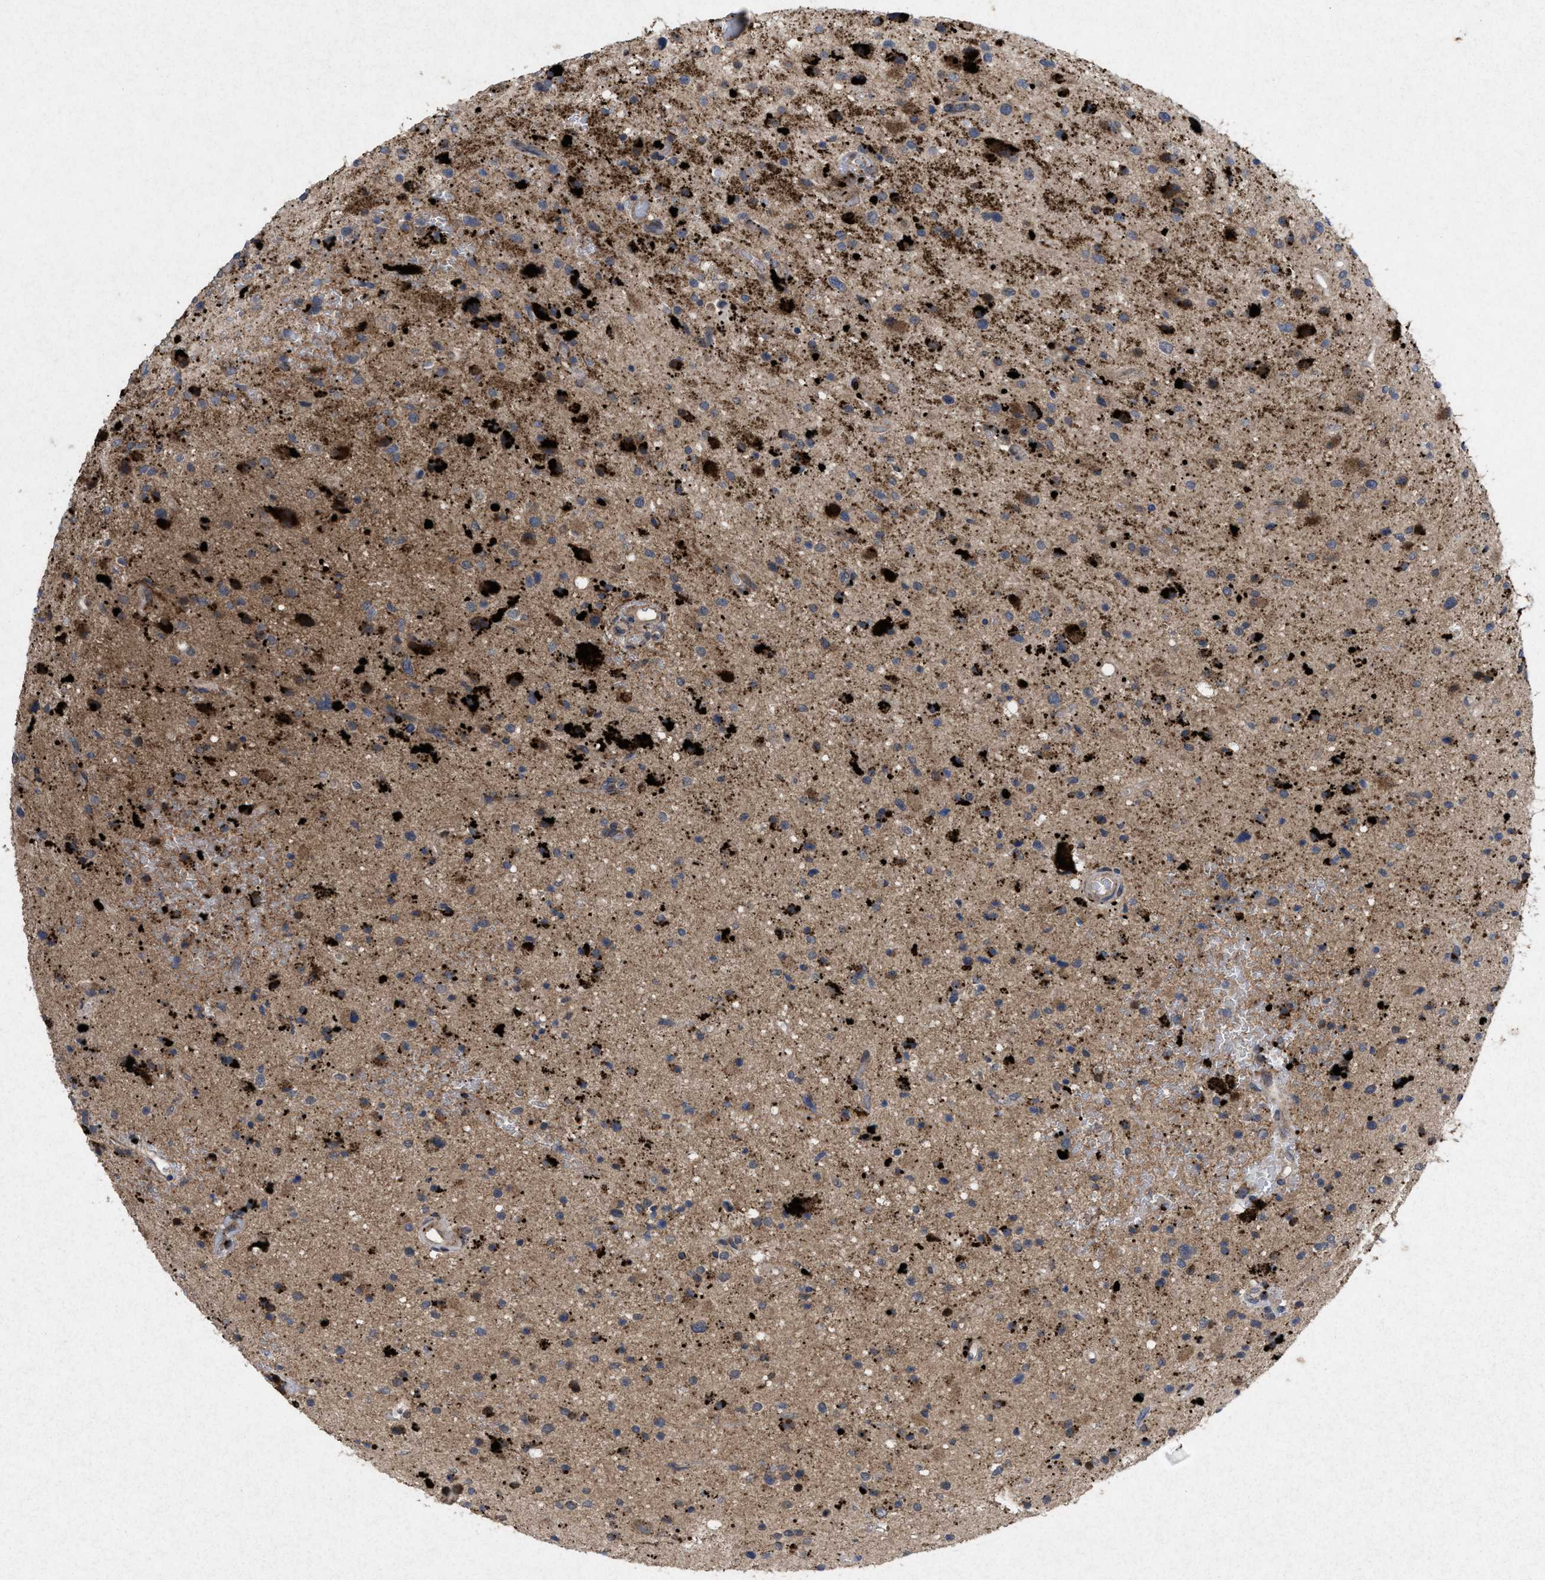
{"staining": {"intensity": "moderate", "quantity": "25%-75%", "location": "cytoplasmic/membranous"}, "tissue": "glioma", "cell_type": "Tumor cells", "image_type": "cancer", "snomed": [{"axis": "morphology", "description": "Glioma, malignant, High grade"}, {"axis": "topography", "description": "Brain"}], "caption": "IHC photomicrograph of malignant high-grade glioma stained for a protein (brown), which exhibits medium levels of moderate cytoplasmic/membranous expression in approximately 25%-75% of tumor cells.", "gene": "MSI2", "patient": {"sex": "male", "age": 33}}